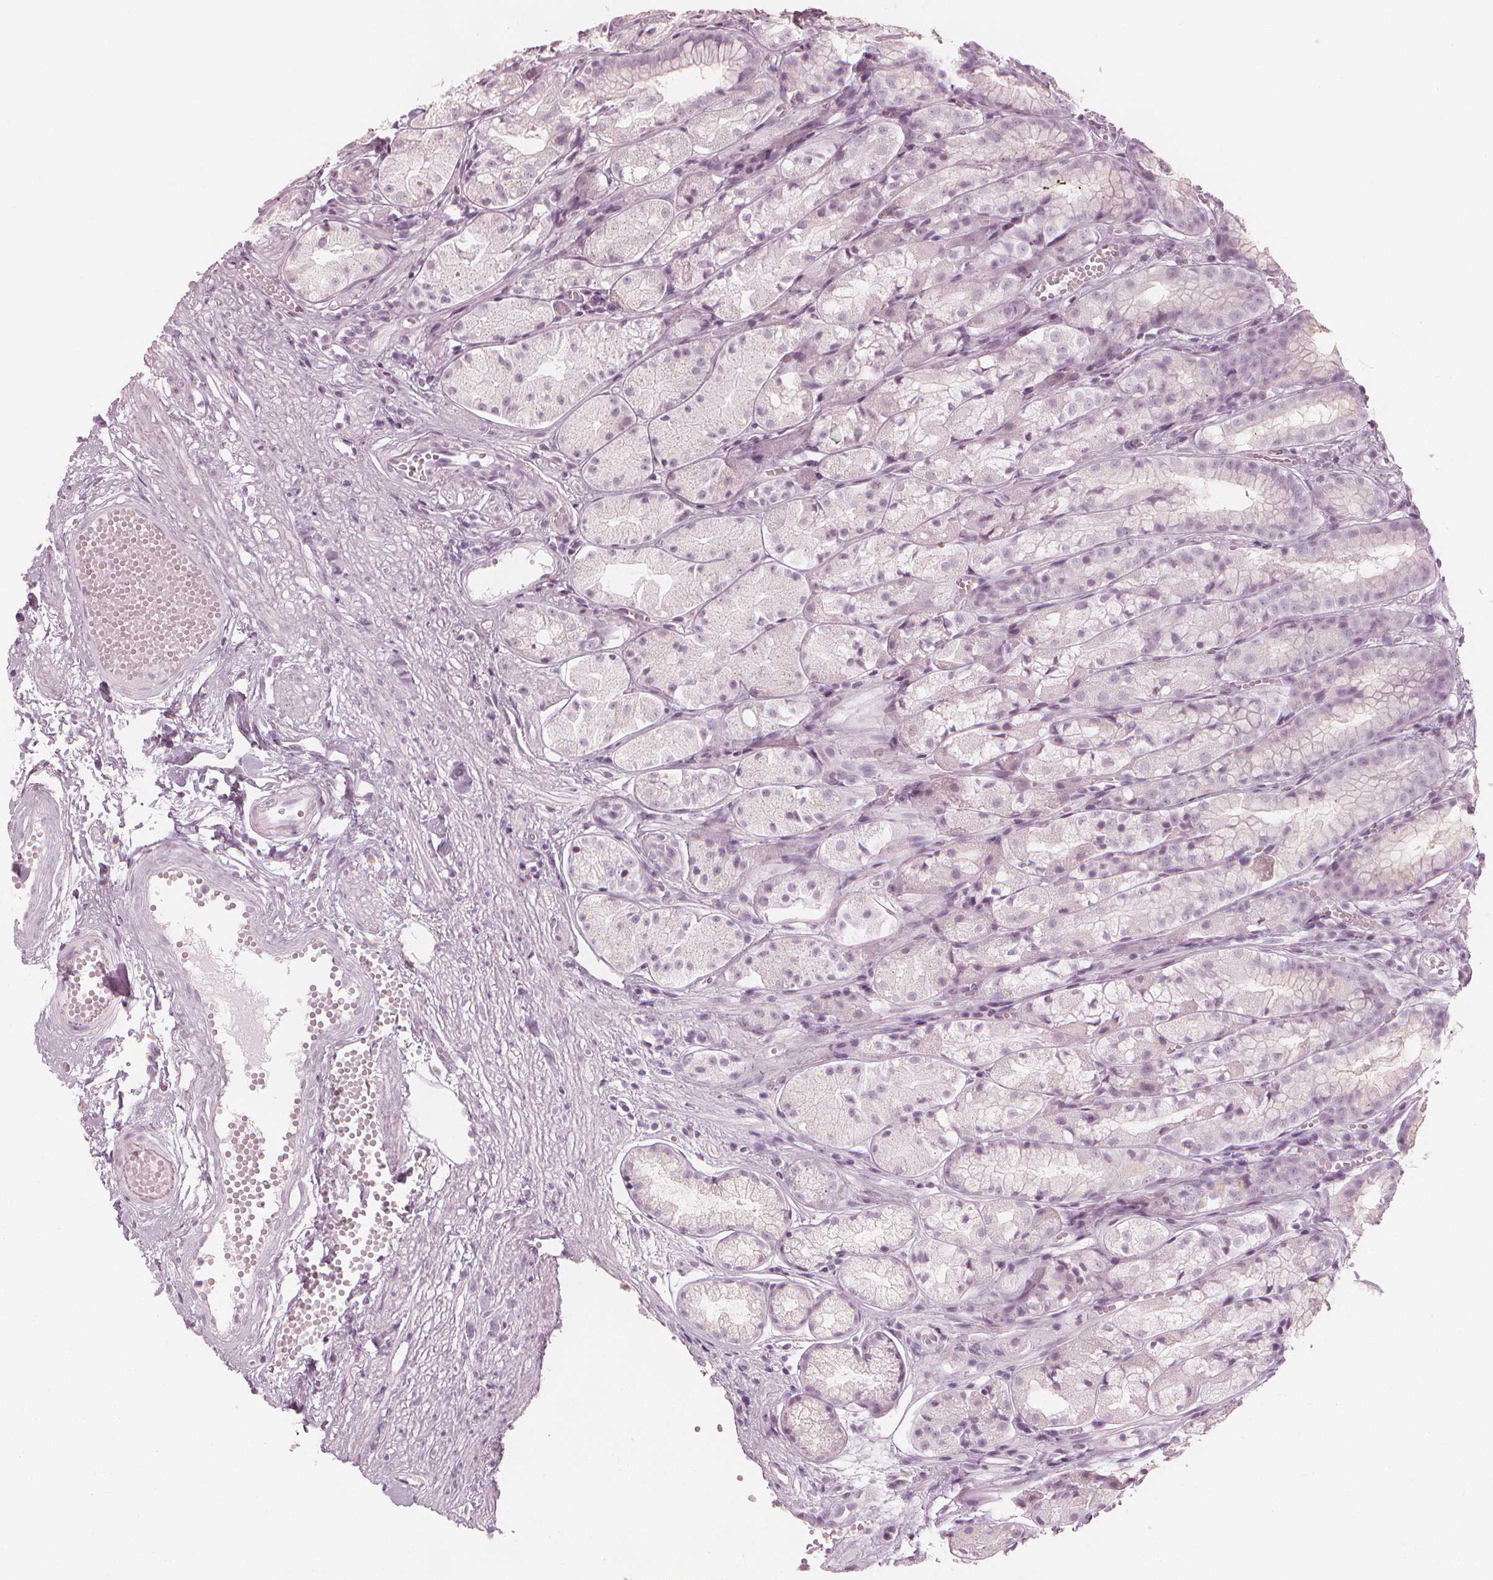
{"staining": {"intensity": "negative", "quantity": "none", "location": "none"}, "tissue": "stomach", "cell_type": "Glandular cells", "image_type": "normal", "snomed": [{"axis": "morphology", "description": "Normal tissue, NOS"}, {"axis": "topography", "description": "Stomach"}], "caption": "Glandular cells are negative for protein expression in unremarkable human stomach. (DAB (3,3'-diaminobenzidine) immunohistochemistry visualized using brightfield microscopy, high magnification).", "gene": "PAEP", "patient": {"sex": "male", "age": 70}}